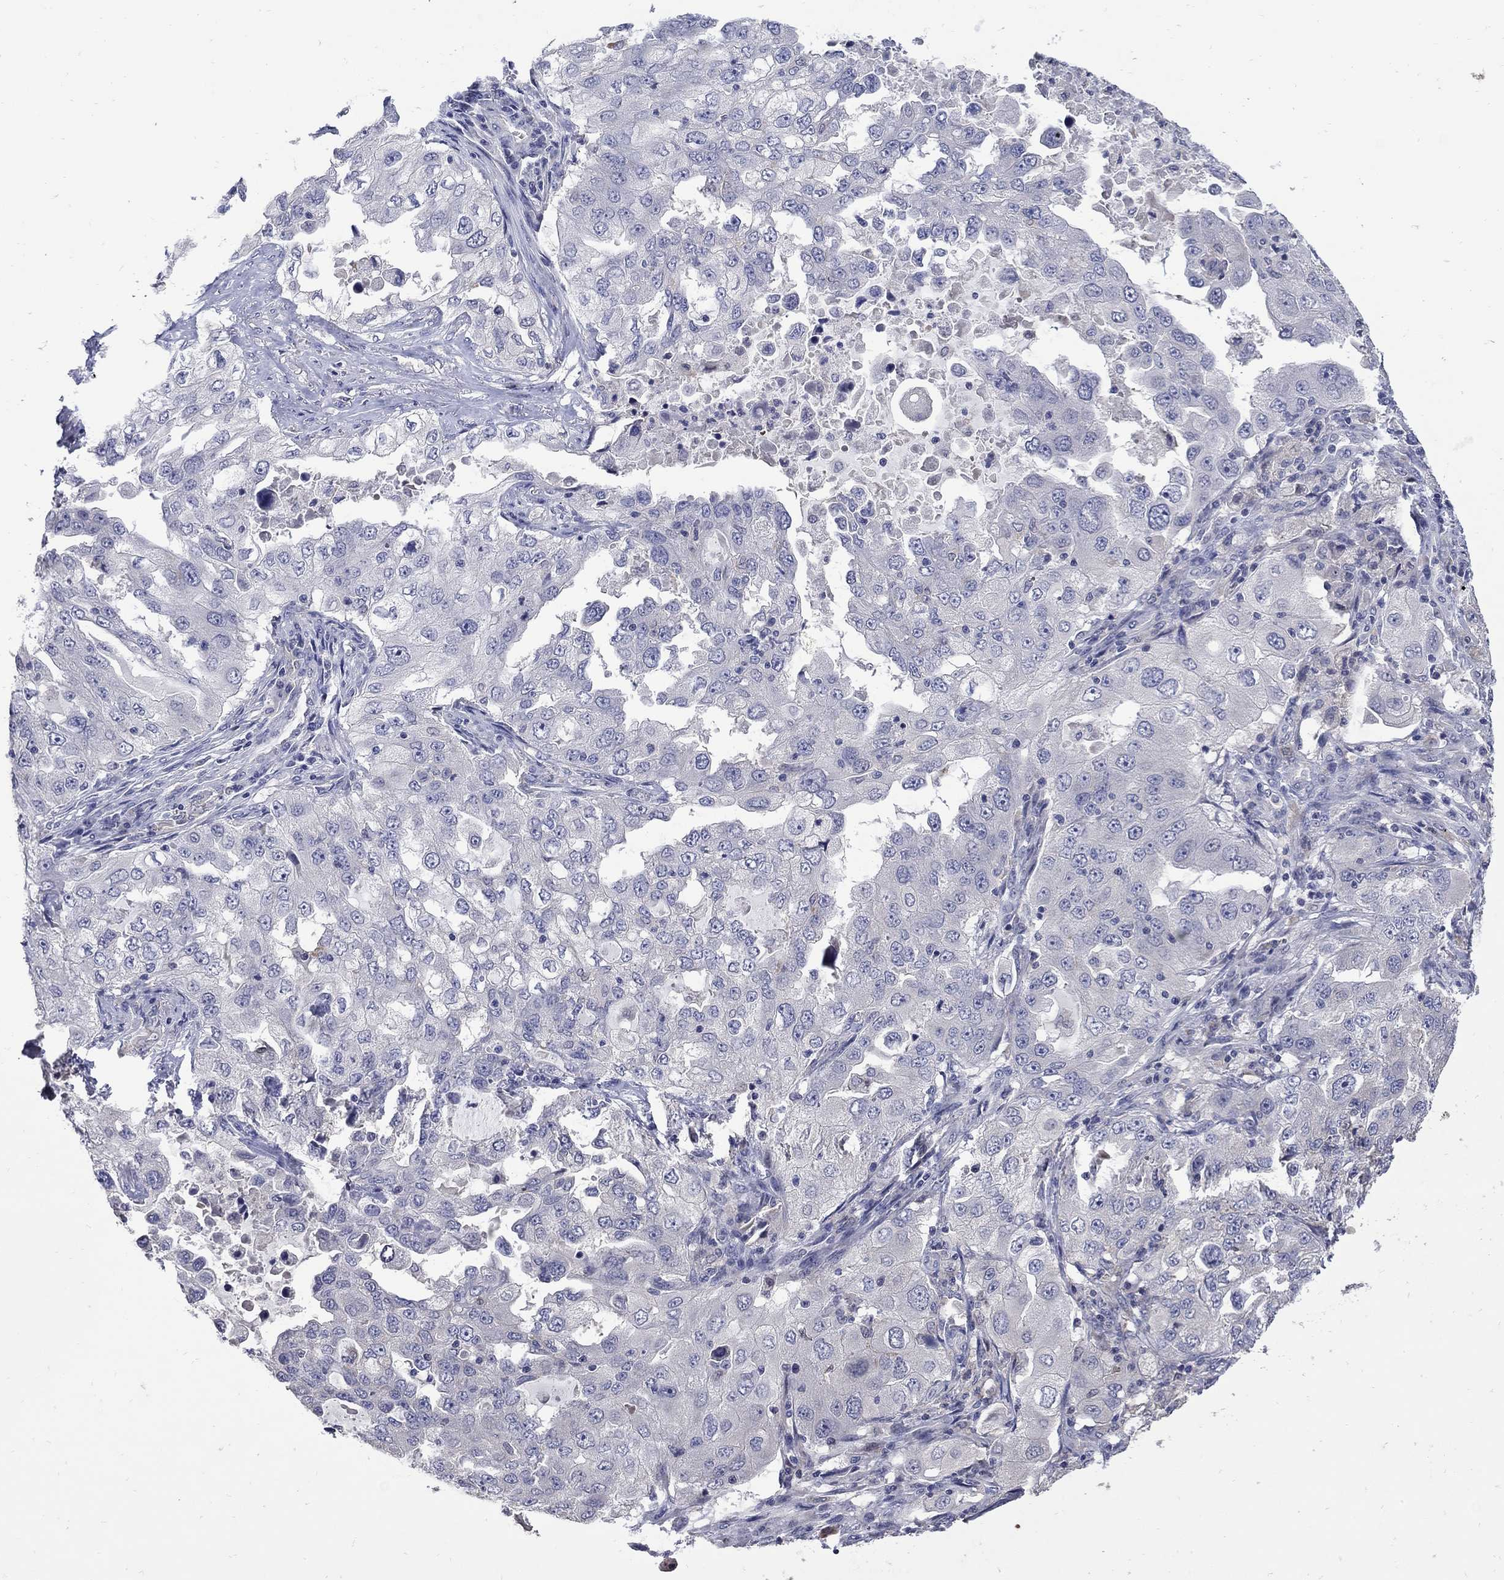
{"staining": {"intensity": "negative", "quantity": "none", "location": "none"}, "tissue": "lung cancer", "cell_type": "Tumor cells", "image_type": "cancer", "snomed": [{"axis": "morphology", "description": "Adenocarcinoma, NOS"}, {"axis": "topography", "description": "Lung"}], "caption": "A photomicrograph of human adenocarcinoma (lung) is negative for staining in tumor cells.", "gene": "CETN1", "patient": {"sex": "female", "age": 61}}